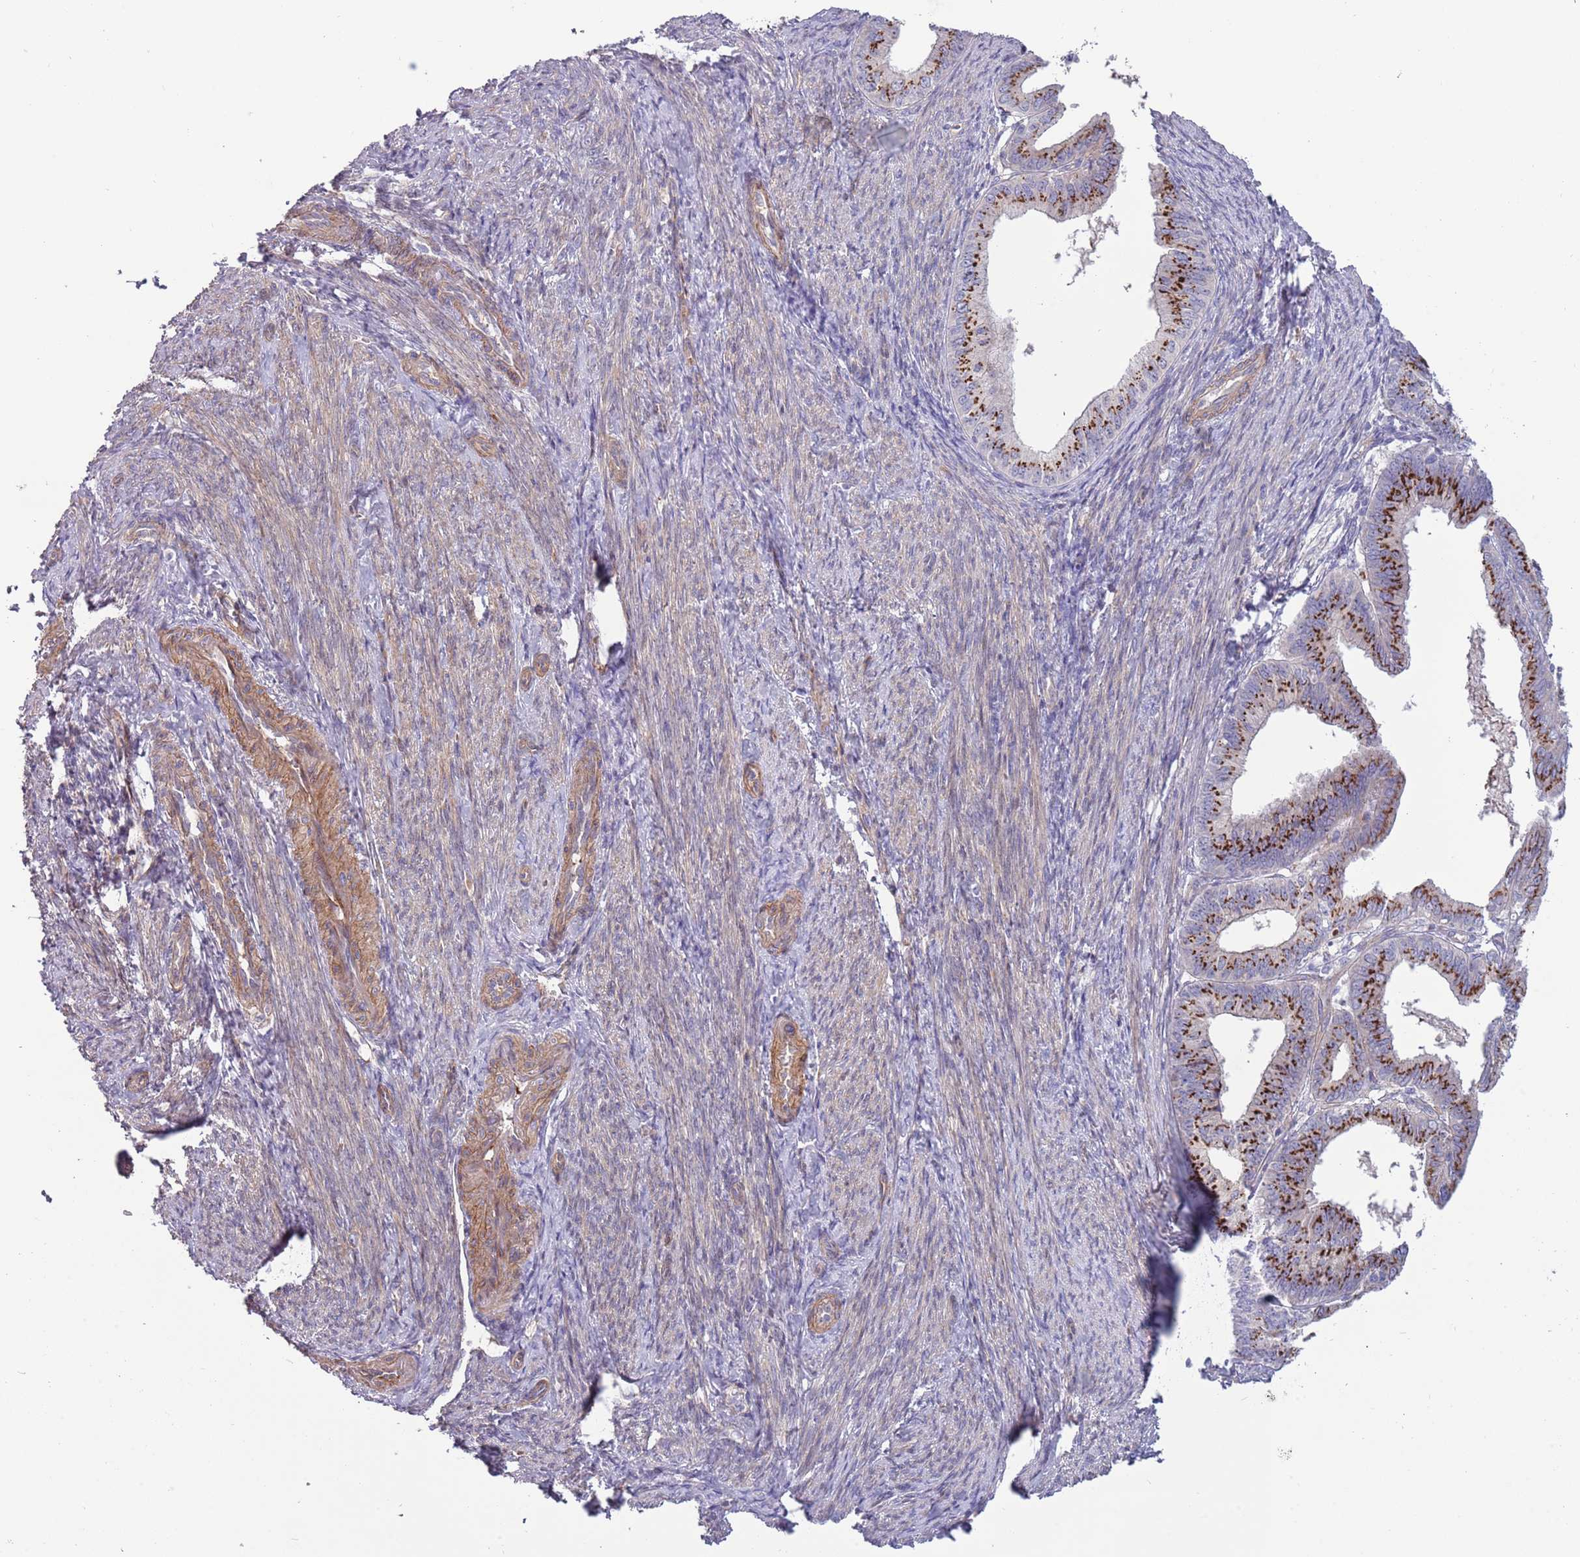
{"staining": {"intensity": "strong", "quantity": ">75%", "location": "cytoplasmic/membranous"}, "tissue": "endometrial cancer", "cell_type": "Tumor cells", "image_type": "cancer", "snomed": [{"axis": "morphology", "description": "Adenocarcinoma, NOS"}, {"axis": "topography", "description": "Endometrium"}], "caption": "Immunohistochemistry (IHC) micrograph of human endometrial cancer (adenocarcinoma) stained for a protein (brown), which demonstrates high levels of strong cytoplasmic/membranous positivity in approximately >75% of tumor cells.", "gene": "ITGB6", "patient": {"sex": "female", "age": 56}}